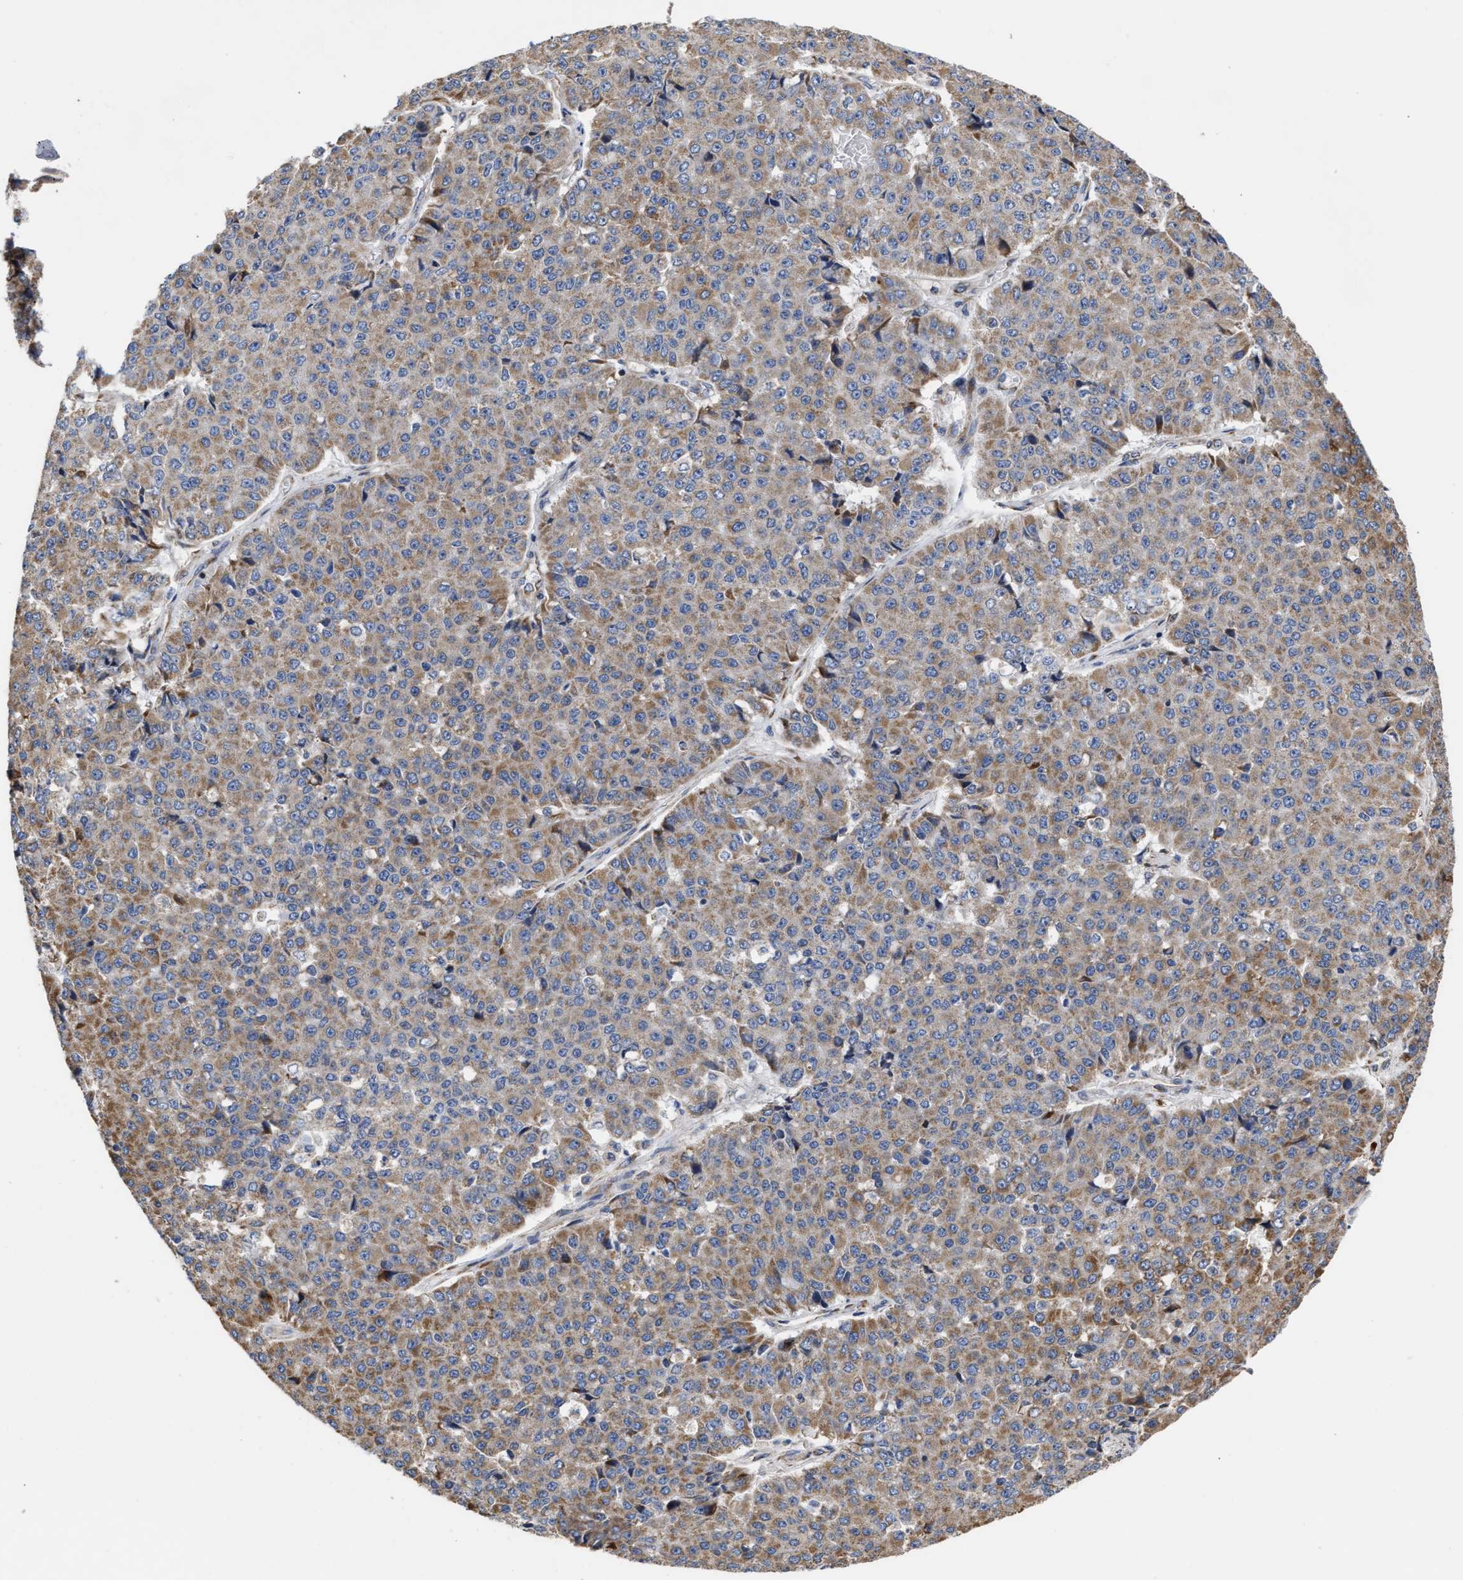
{"staining": {"intensity": "moderate", "quantity": ">75%", "location": "cytoplasmic/membranous"}, "tissue": "pancreatic cancer", "cell_type": "Tumor cells", "image_type": "cancer", "snomed": [{"axis": "morphology", "description": "Adenocarcinoma, NOS"}, {"axis": "topography", "description": "Pancreas"}], "caption": "Adenocarcinoma (pancreatic) tissue demonstrates moderate cytoplasmic/membranous positivity in approximately >75% of tumor cells, visualized by immunohistochemistry.", "gene": "MALSU1", "patient": {"sex": "male", "age": 50}}